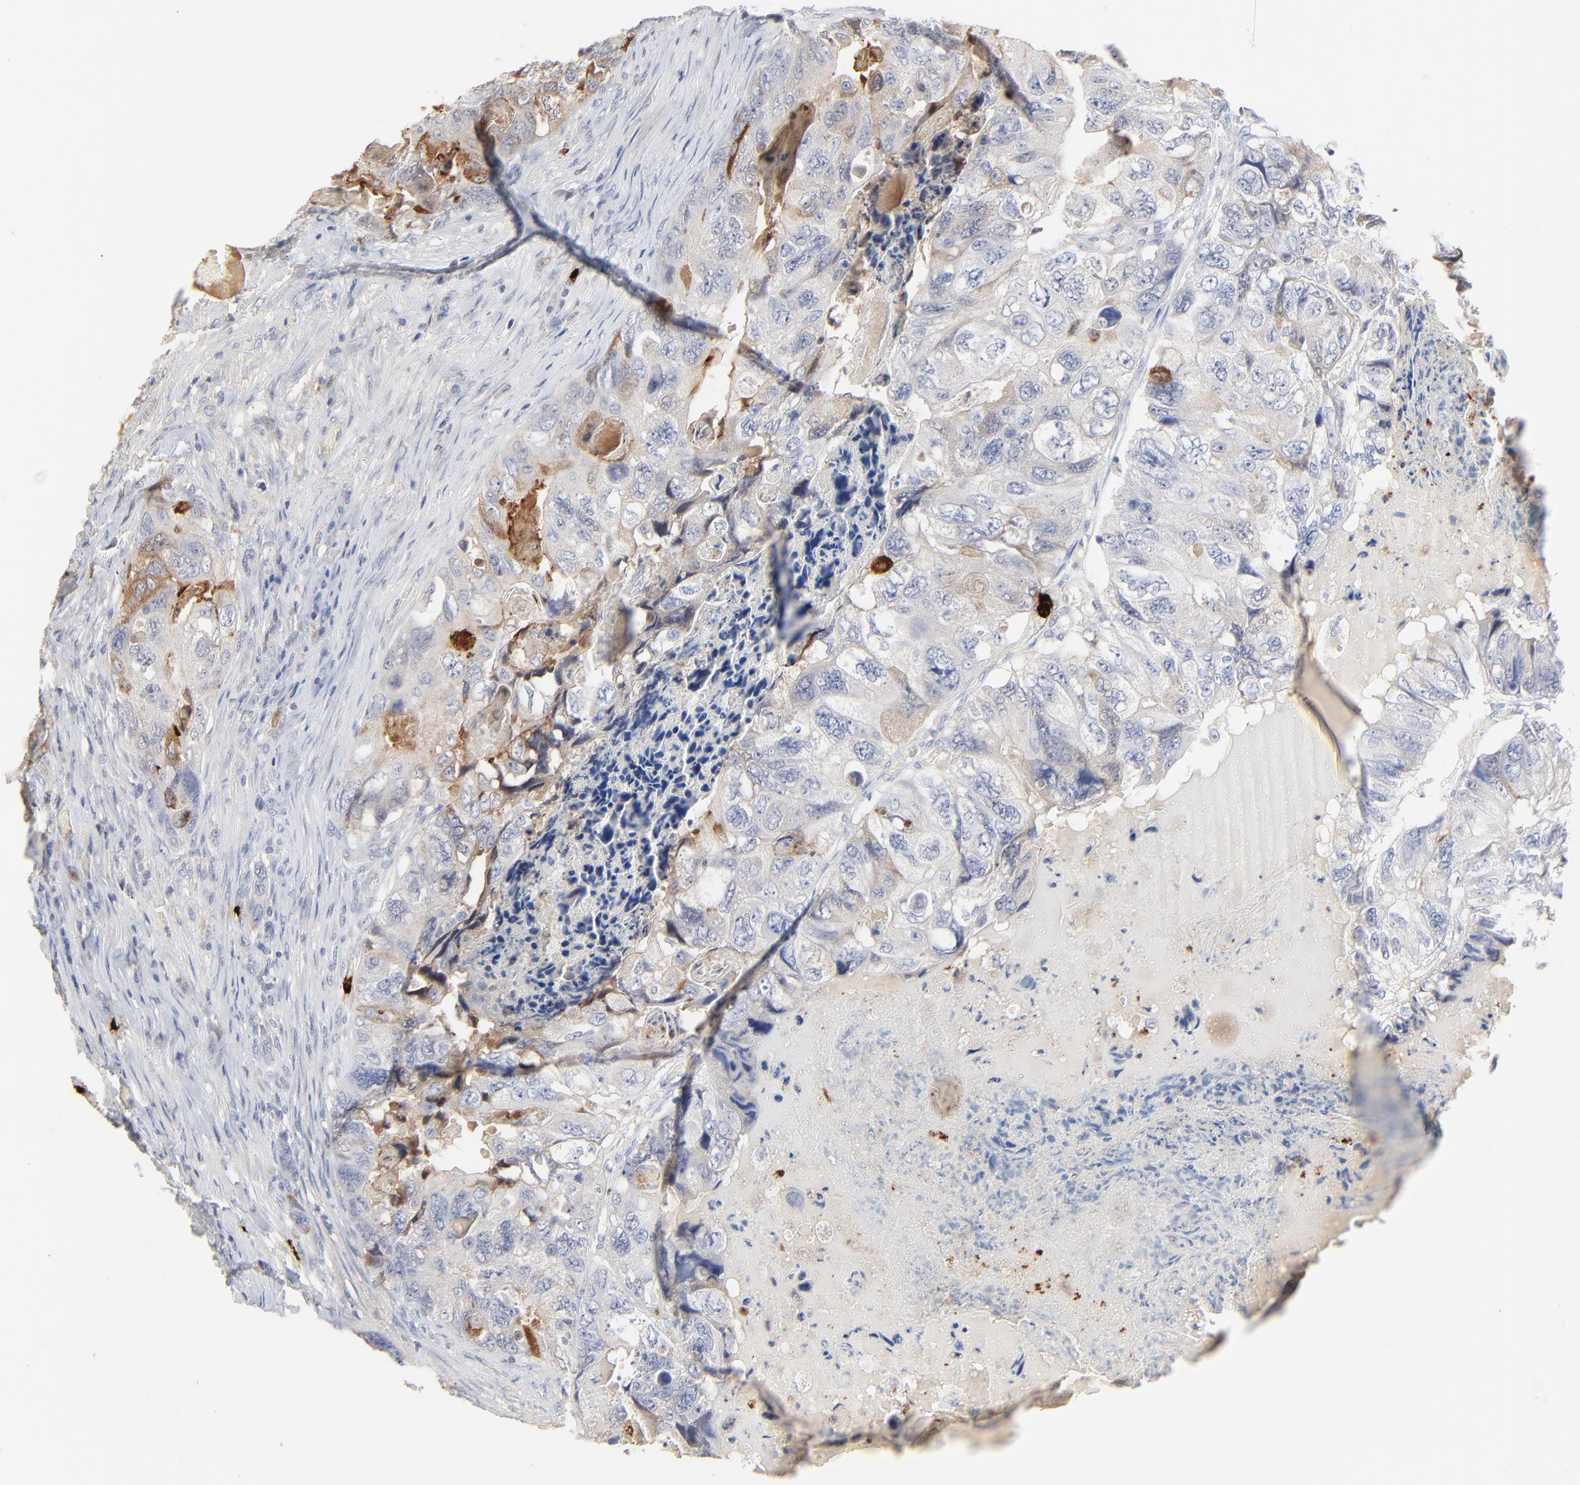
{"staining": {"intensity": "moderate", "quantity": "25%-75%", "location": "cytoplasmic/membranous"}, "tissue": "colorectal cancer", "cell_type": "Tumor cells", "image_type": "cancer", "snomed": [{"axis": "morphology", "description": "Adenocarcinoma, NOS"}, {"axis": "topography", "description": "Rectum"}], "caption": "Adenocarcinoma (colorectal) stained with DAB (3,3'-diaminobenzidine) IHC exhibits medium levels of moderate cytoplasmic/membranous positivity in about 25%-75% of tumor cells. The protein is stained brown, and the nuclei are stained in blue (DAB IHC with brightfield microscopy, high magnification).", "gene": "LCN2", "patient": {"sex": "female", "age": 82}}